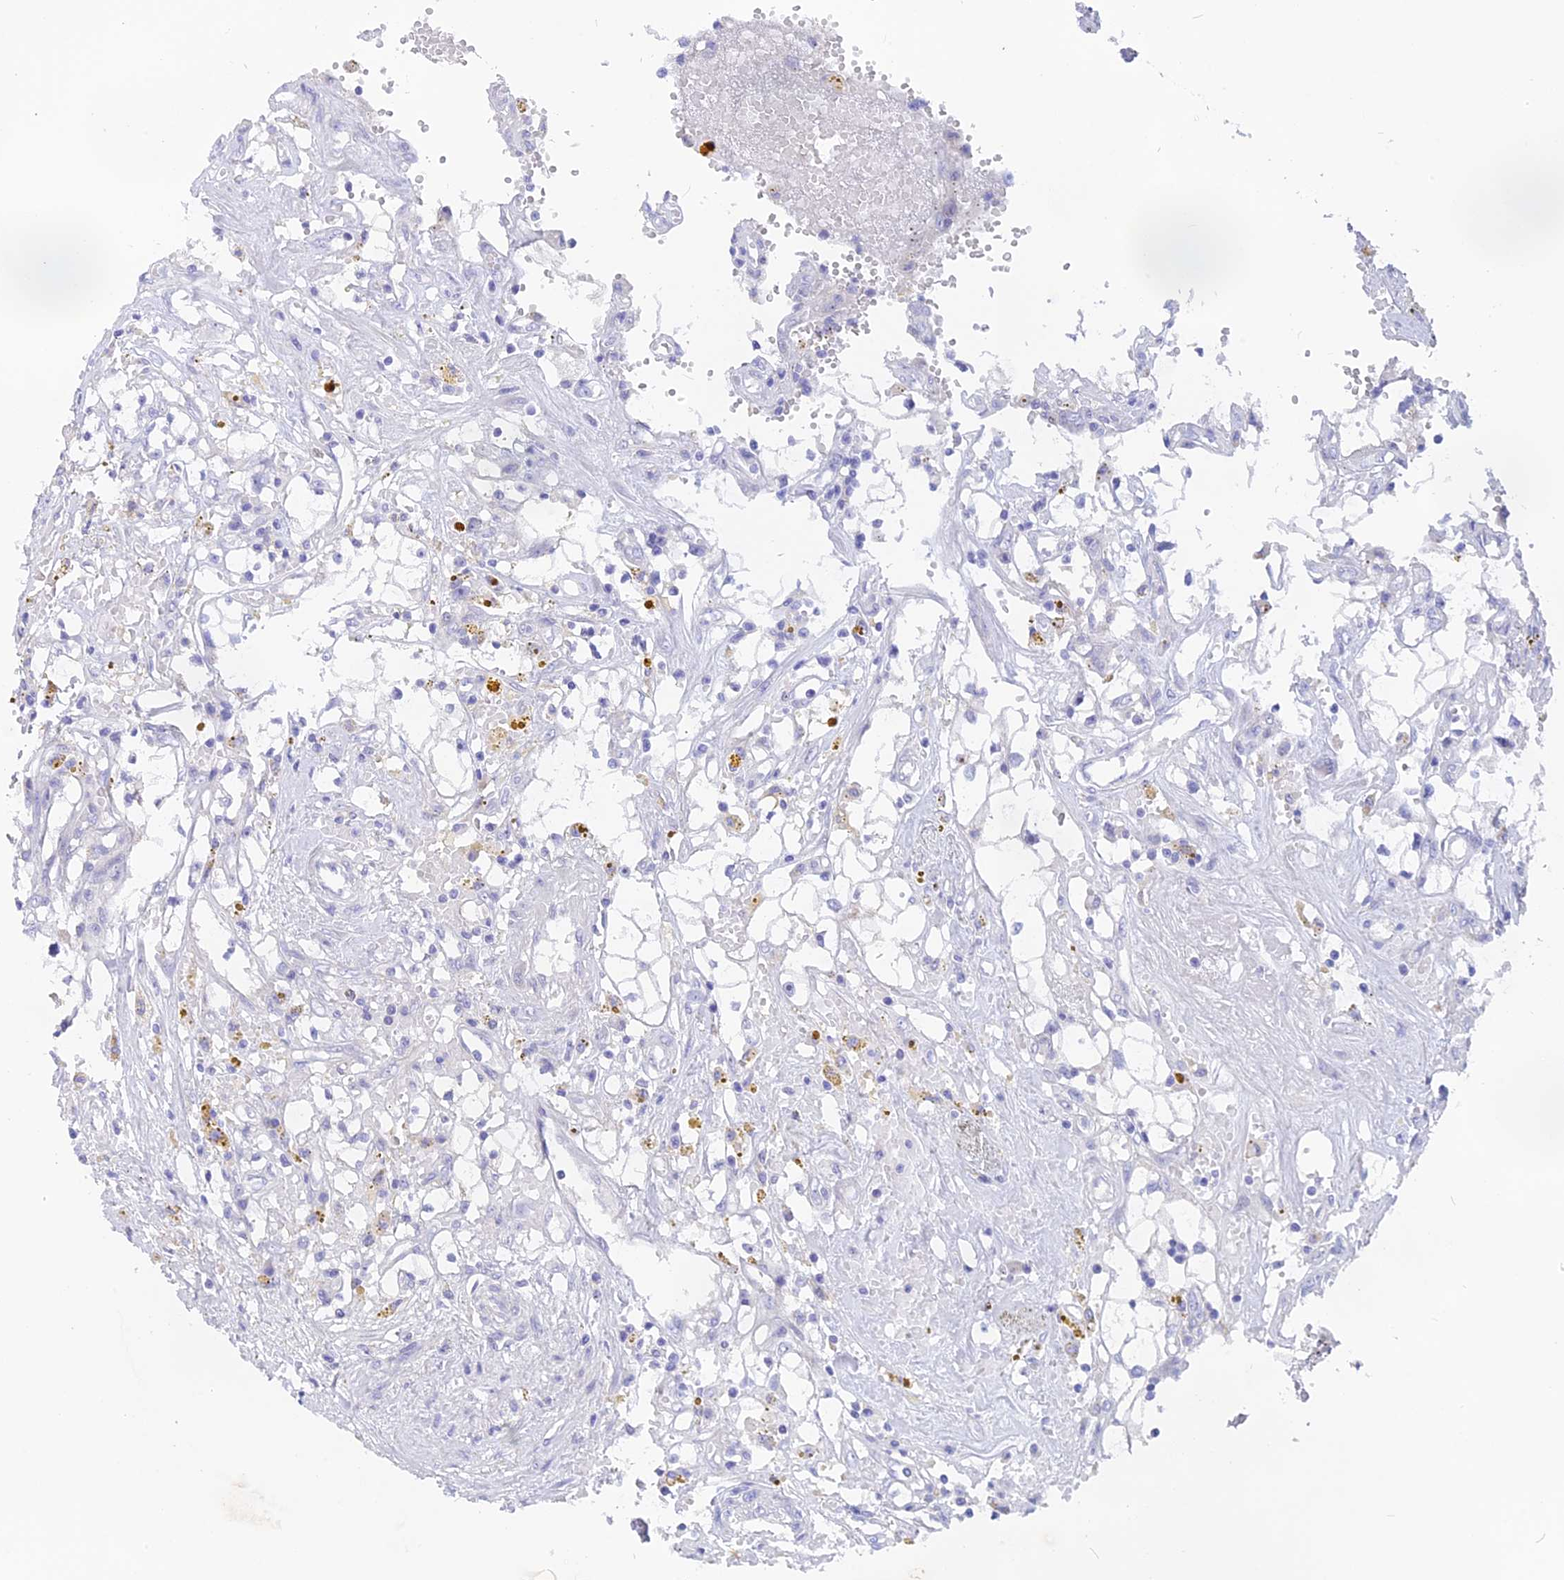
{"staining": {"intensity": "negative", "quantity": "none", "location": "none"}, "tissue": "renal cancer", "cell_type": "Tumor cells", "image_type": "cancer", "snomed": [{"axis": "morphology", "description": "Adenocarcinoma, NOS"}, {"axis": "topography", "description": "Kidney"}], "caption": "Human adenocarcinoma (renal) stained for a protein using immunohistochemistry reveals no positivity in tumor cells.", "gene": "TENT4B", "patient": {"sex": "male", "age": 56}}